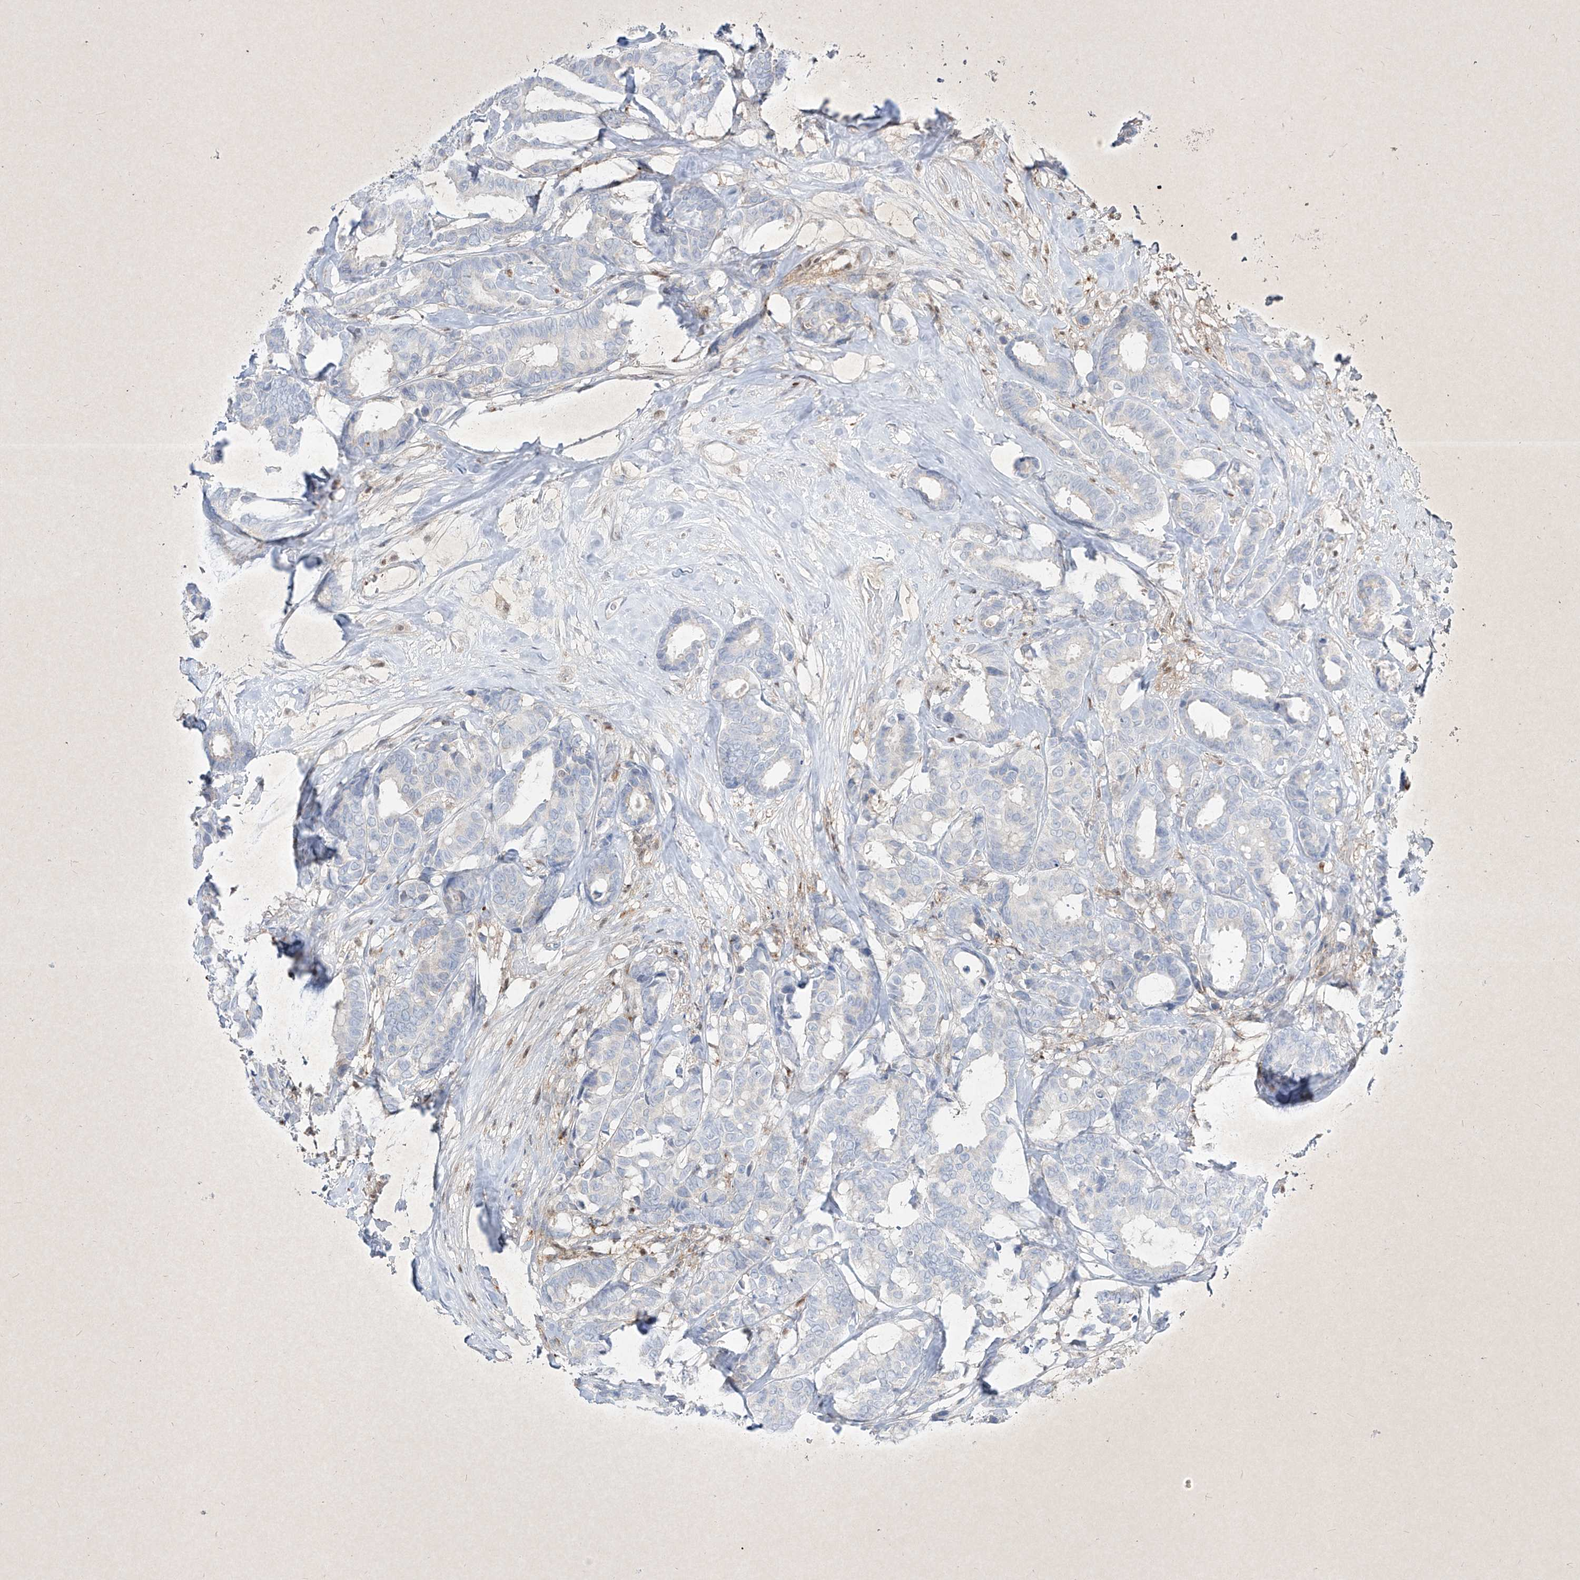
{"staining": {"intensity": "negative", "quantity": "none", "location": "none"}, "tissue": "breast cancer", "cell_type": "Tumor cells", "image_type": "cancer", "snomed": [{"axis": "morphology", "description": "Duct carcinoma"}, {"axis": "topography", "description": "Breast"}], "caption": "A photomicrograph of invasive ductal carcinoma (breast) stained for a protein reveals no brown staining in tumor cells.", "gene": "PSMB10", "patient": {"sex": "female", "age": 87}}